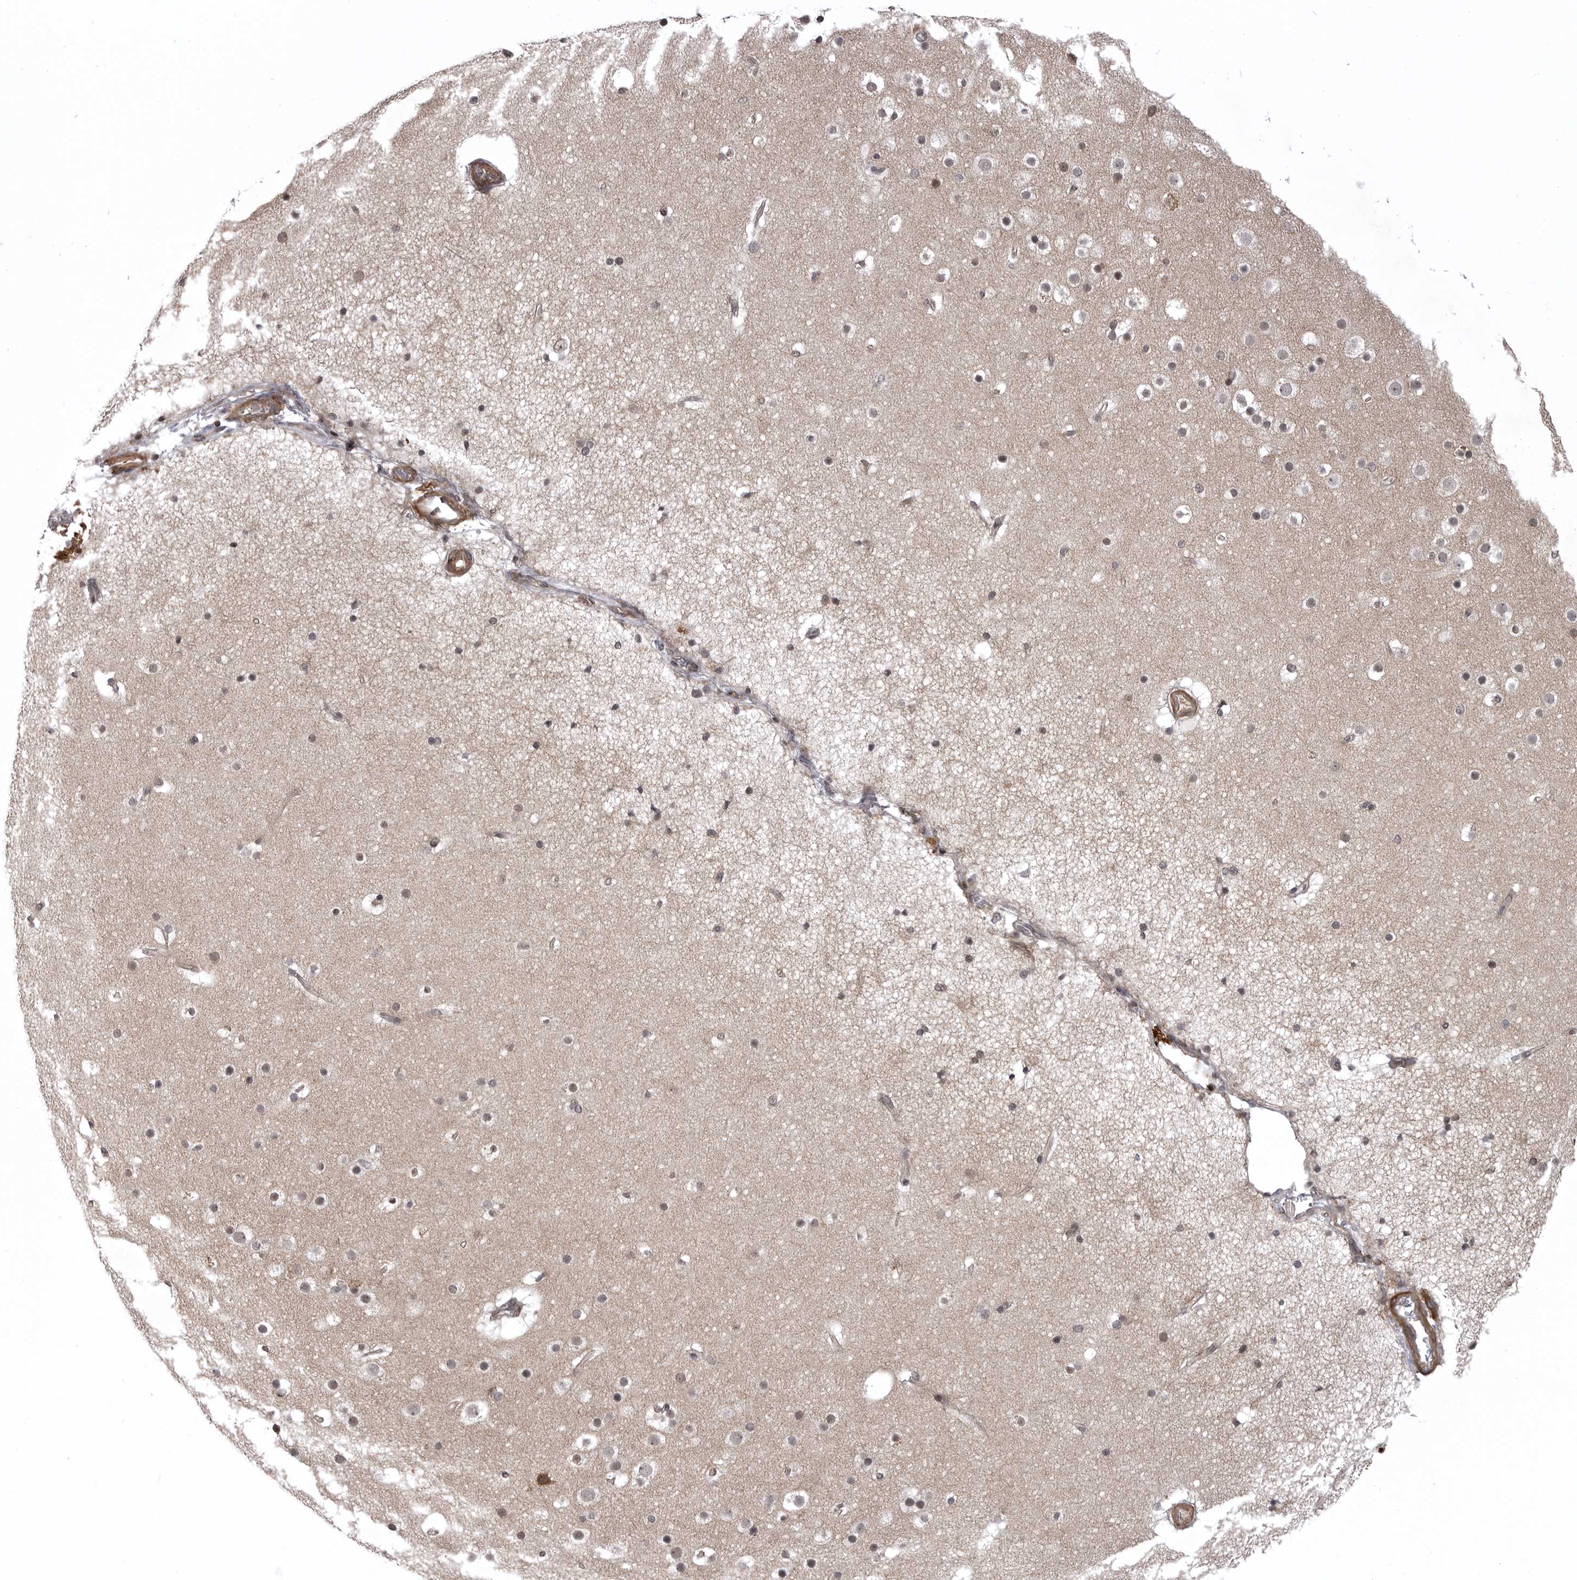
{"staining": {"intensity": "moderate", "quantity": ">75%", "location": "cytoplasmic/membranous,nuclear"}, "tissue": "cerebral cortex", "cell_type": "Endothelial cells", "image_type": "normal", "snomed": [{"axis": "morphology", "description": "Normal tissue, NOS"}, {"axis": "topography", "description": "Cerebral cortex"}], "caption": "Immunohistochemistry staining of unremarkable cerebral cortex, which reveals medium levels of moderate cytoplasmic/membranous,nuclear staining in approximately >75% of endothelial cells indicating moderate cytoplasmic/membranous,nuclear protein staining. The staining was performed using DAB (3,3'-diaminobenzidine) (brown) for protein detection and nuclei were counterstained in hematoxylin (blue).", "gene": "SNX16", "patient": {"sex": "male", "age": 57}}